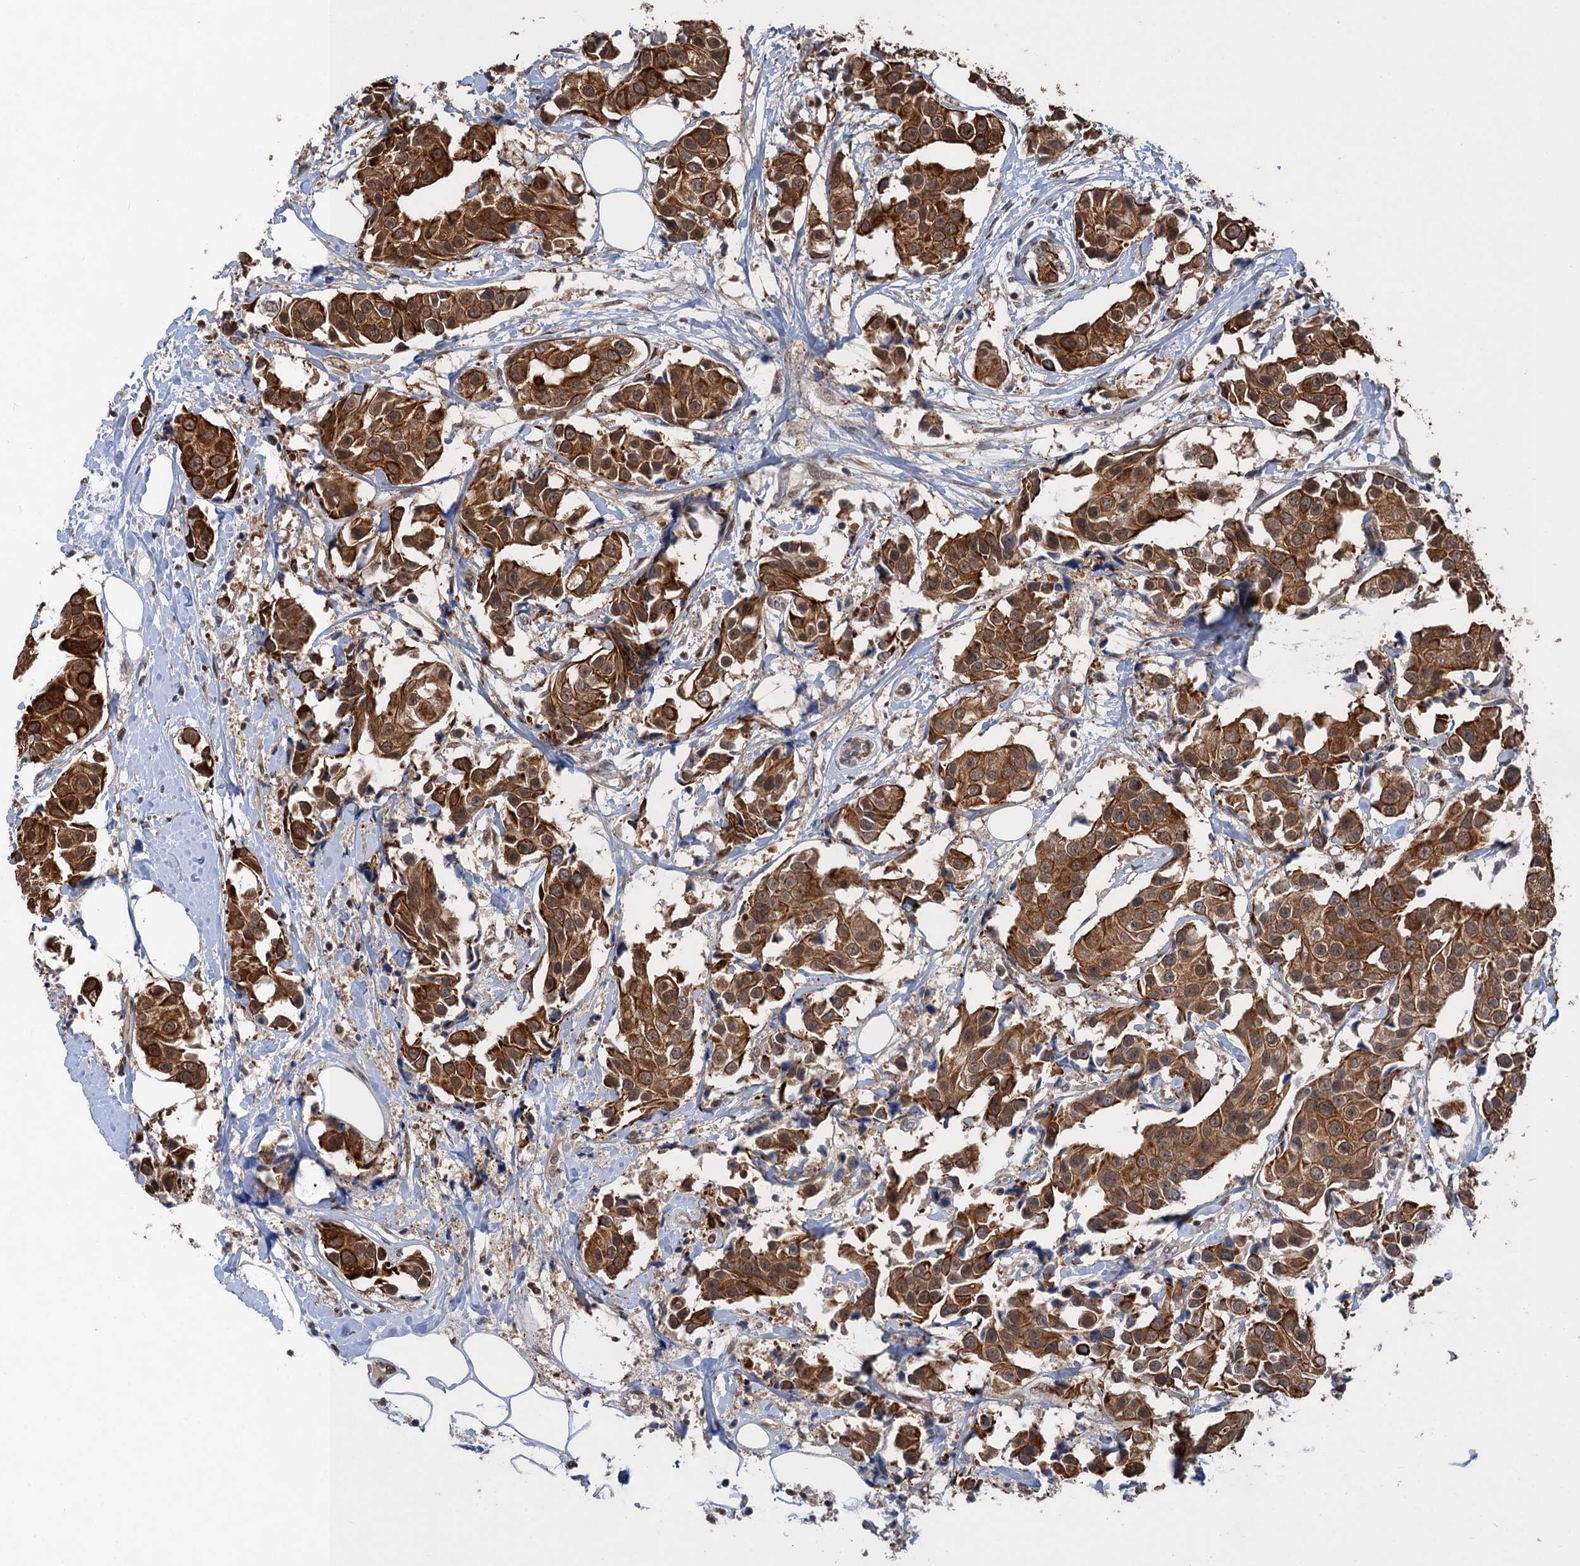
{"staining": {"intensity": "strong", "quantity": ">75%", "location": "cytoplasmic/membranous"}, "tissue": "breast cancer", "cell_type": "Tumor cells", "image_type": "cancer", "snomed": [{"axis": "morphology", "description": "Normal tissue, NOS"}, {"axis": "morphology", "description": "Duct carcinoma"}, {"axis": "topography", "description": "Breast"}], "caption": "Tumor cells show high levels of strong cytoplasmic/membranous expression in approximately >75% of cells in breast cancer (infiltrating ductal carcinoma). (DAB (3,3'-diaminobenzidine) = brown stain, brightfield microscopy at high magnification).", "gene": "TTC31", "patient": {"sex": "female", "age": 39}}